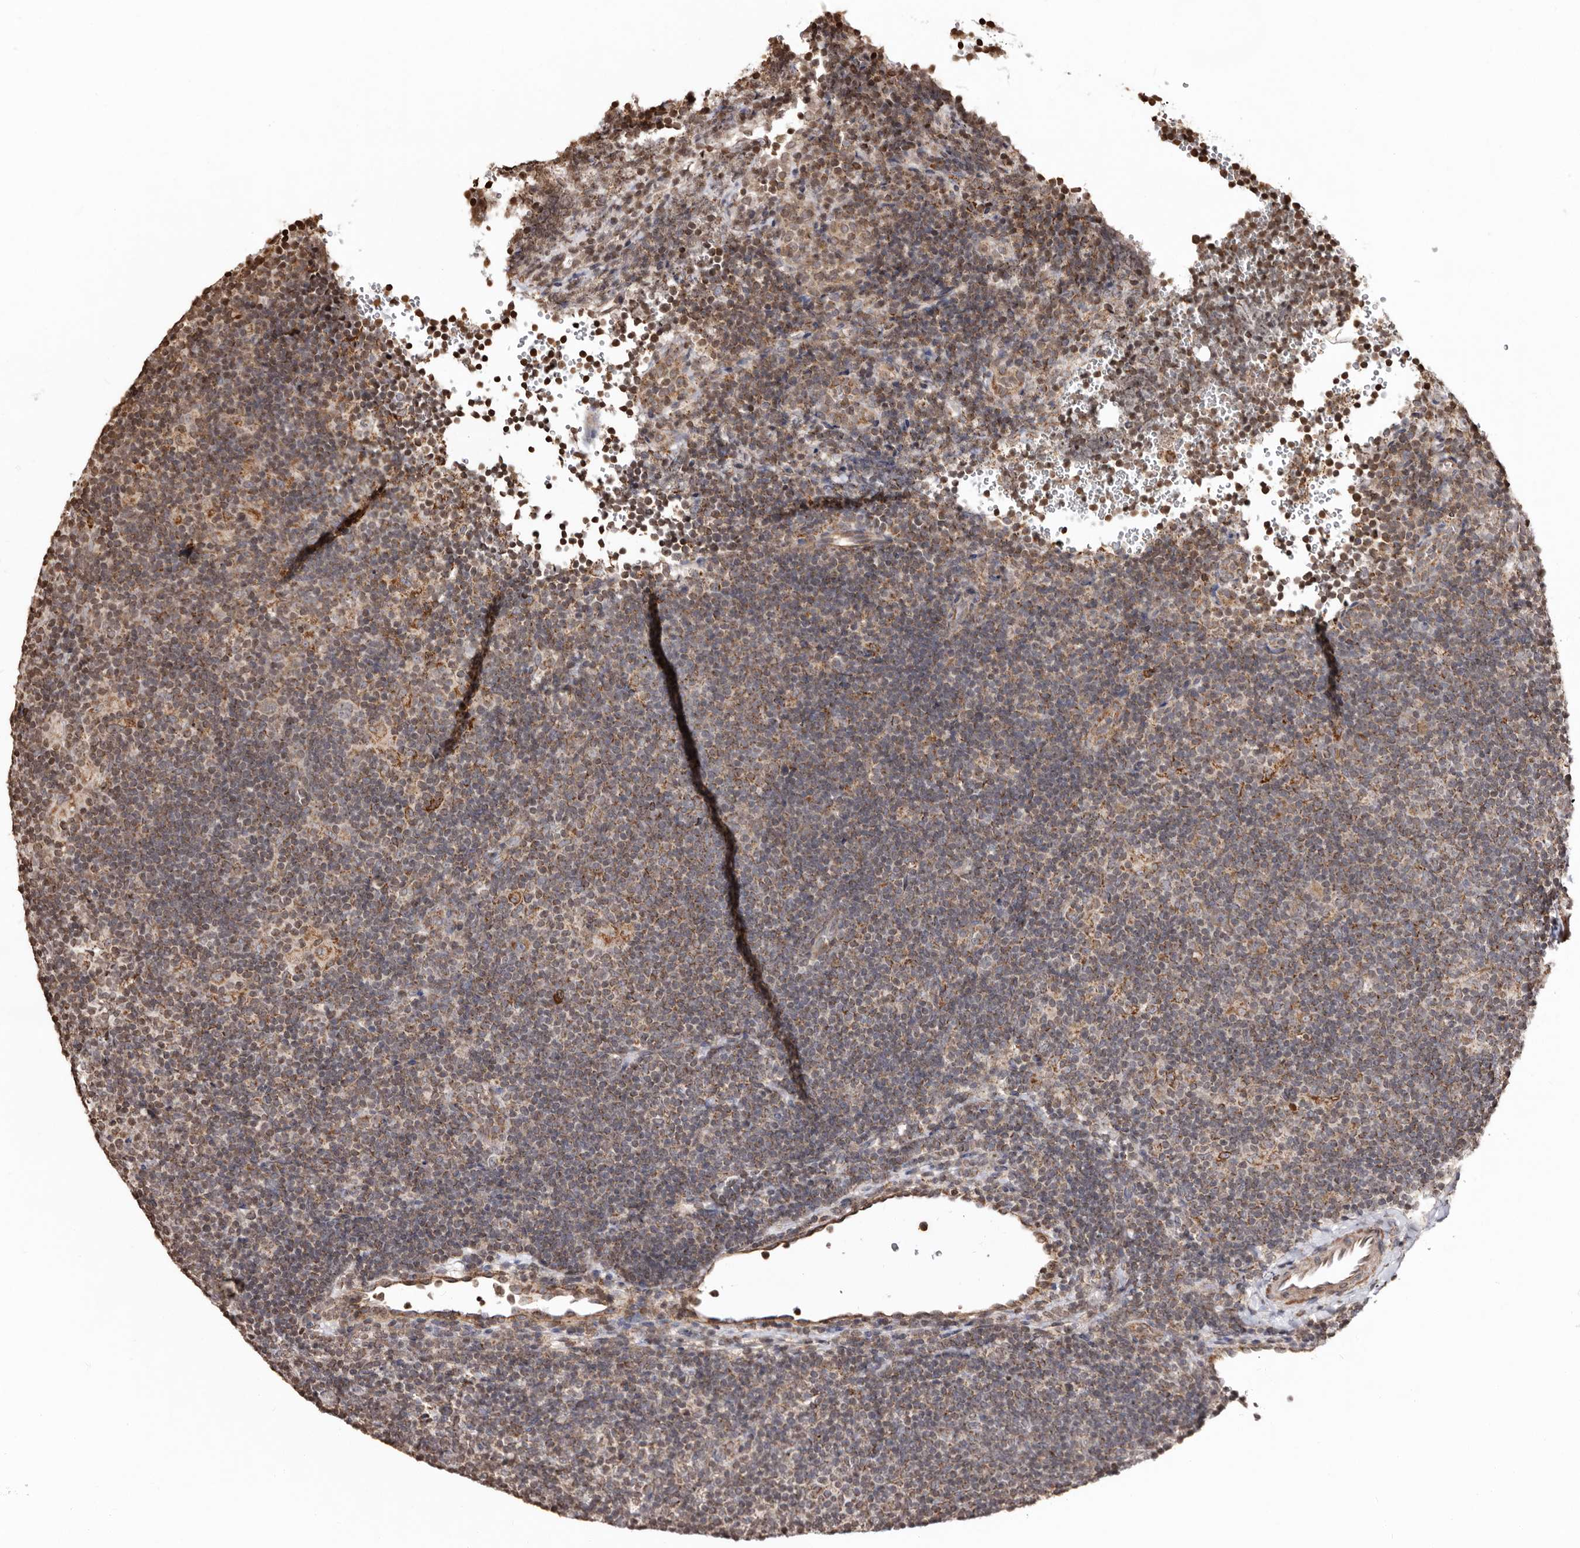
{"staining": {"intensity": "weak", "quantity": "<25%", "location": "cytoplasmic/membranous"}, "tissue": "lymphoma", "cell_type": "Tumor cells", "image_type": "cancer", "snomed": [{"axis": "morphology", "description": "Hodgkin's disease, NOS"}, {"axis": "topography", "description": "Lymph node"}], "caption": "Immunohistochemistry (IHC) image of neoplastic tissue: human lymphoma stained with DAB (3,3'-diaminobenzidine) displays no significant protein staining in tumor cells.", "gene": "CCDC190", "patient": {"sex": "female", "age": 57}}